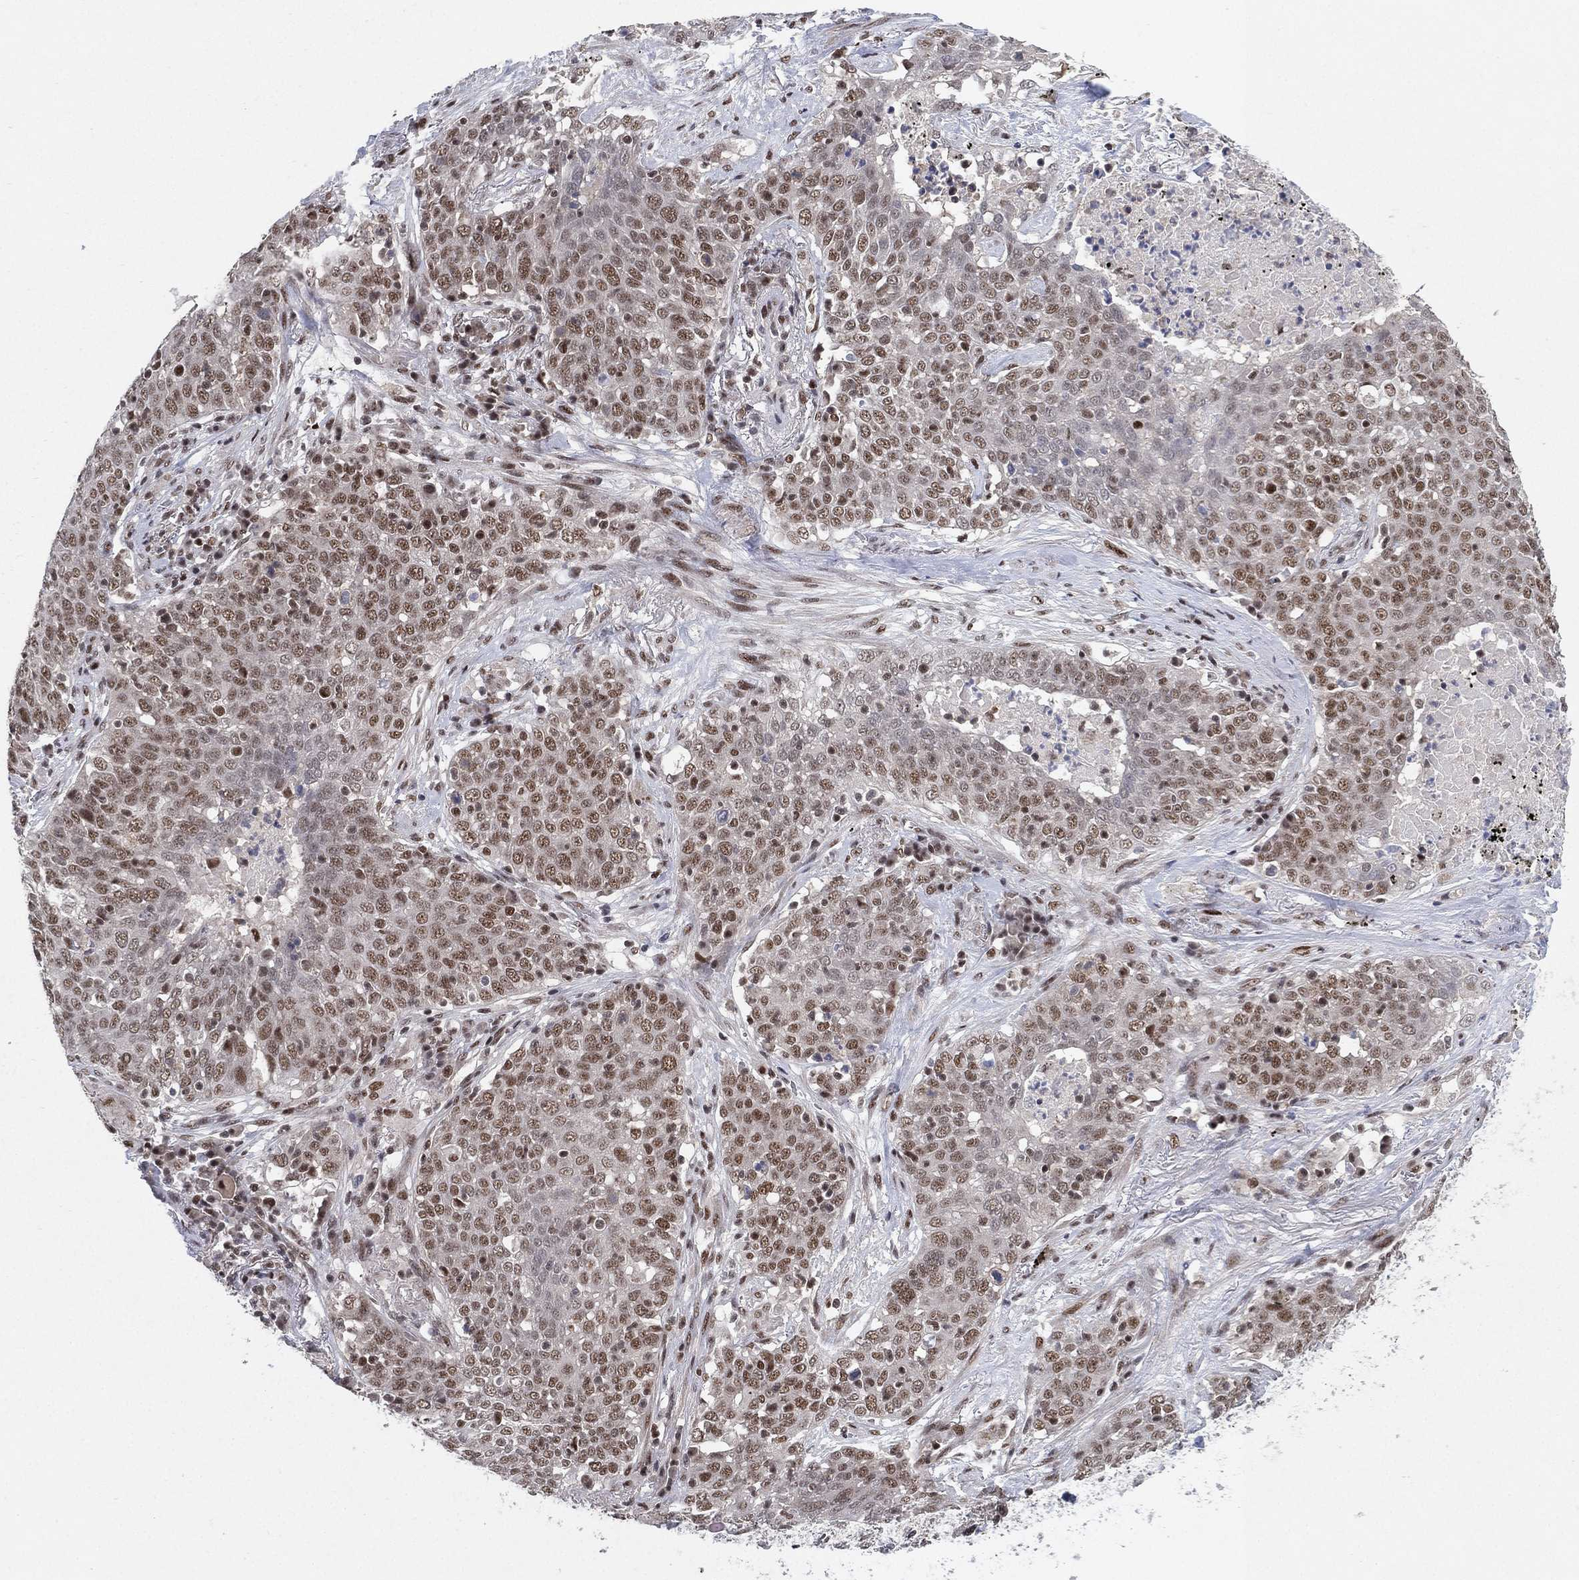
{"staining": {"intensity": "moderate", "quantity": "25%-75%", "location": "nuclear"}, "tissue": "lung cancer", "cell_type": "Tumor cells", "image_type": "cancer", "snomed": [{"axis": "morphology", "description": "Squamous cell carcinoma, NOS"}, {"axis": "topography", "description": "Lung"}], "caption": "Human lung squamous cell carcinoma stained with a brown dye shows moderate nuclear positive expression in approximately 25%-75% of tumor cells.", "gene": "DGCR8", "patient": {"sex": "male", "age": 82}}